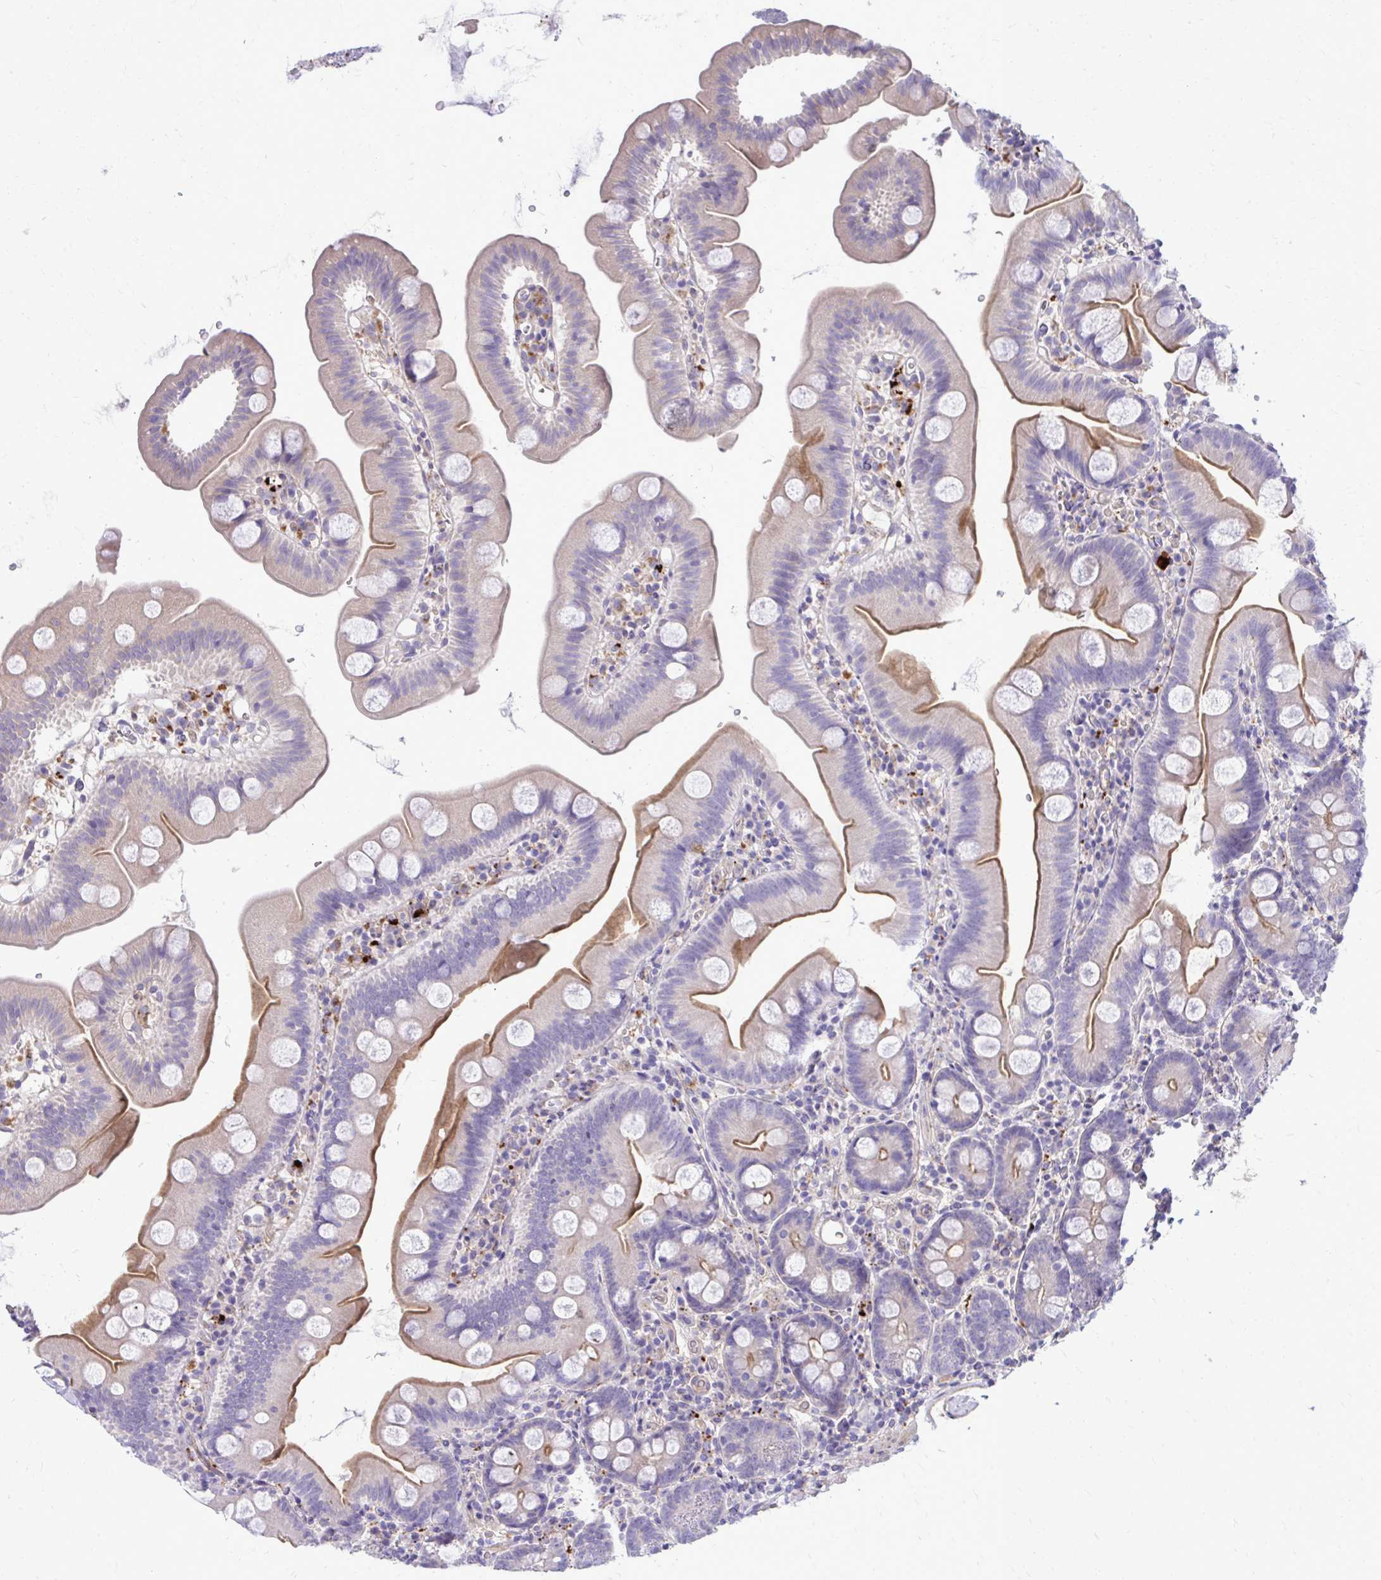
{"staining": {"intensity": "strong", "quantity": "25%-75%", "location": "cytoplasmic/membranous"}, "tissue": "small intestine", "cell_type": "Glandular cells", "image_type": "normal", "snomed": [{"axis": "morphology", "description": "Normal tissue, NOS"}, {"axis": "topography", "description": "Small intestine"}], "caption": "A brown stain shows strong cytoplasmic/membranous expression of a protein in glandular cells of benign human small intestine.", "gene": "TP53I11", "patient": {"sex": "female", "age": 68}}